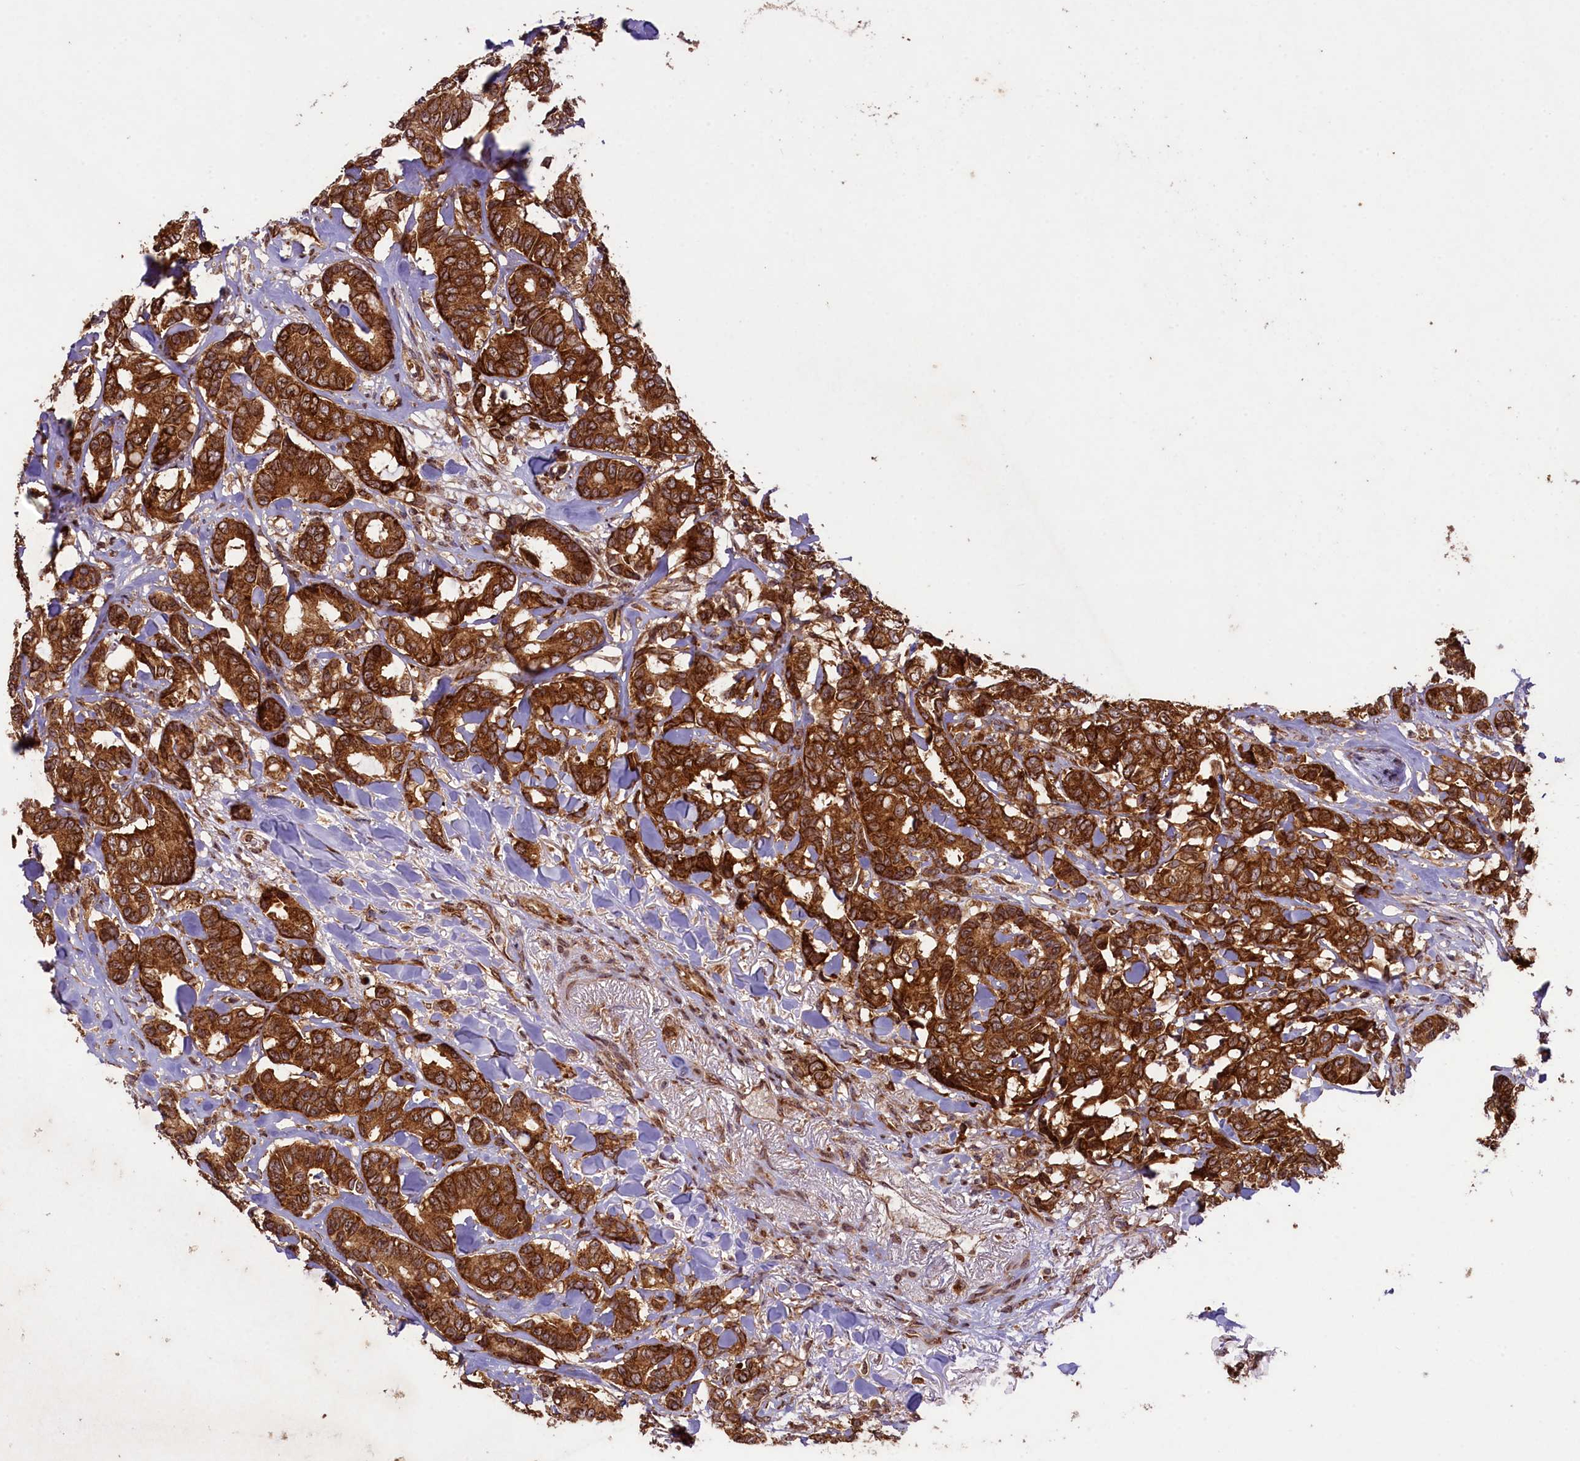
{"staining": {"intensity": "strong", "quantity": ">75%", "location": "cytoplasmic/membranous"}, "tissue": "breast cancer", "cell_type": "Tumor cells", "image_type": "cancer", "snomed": [{"axis": "morphology", "description": "Duct carcinoma"}, {"axis": "topography", "description": "Breast"}], "caption": "DAB immunohistochemical staining of breast cancer (invasive ductal carcinoma) demonstrates strong cytoplasmic/membranous protein positivity in about >75% of tumor cells.", "gene": "LARP4", "patient": {"sex": "female", "age": 87}}